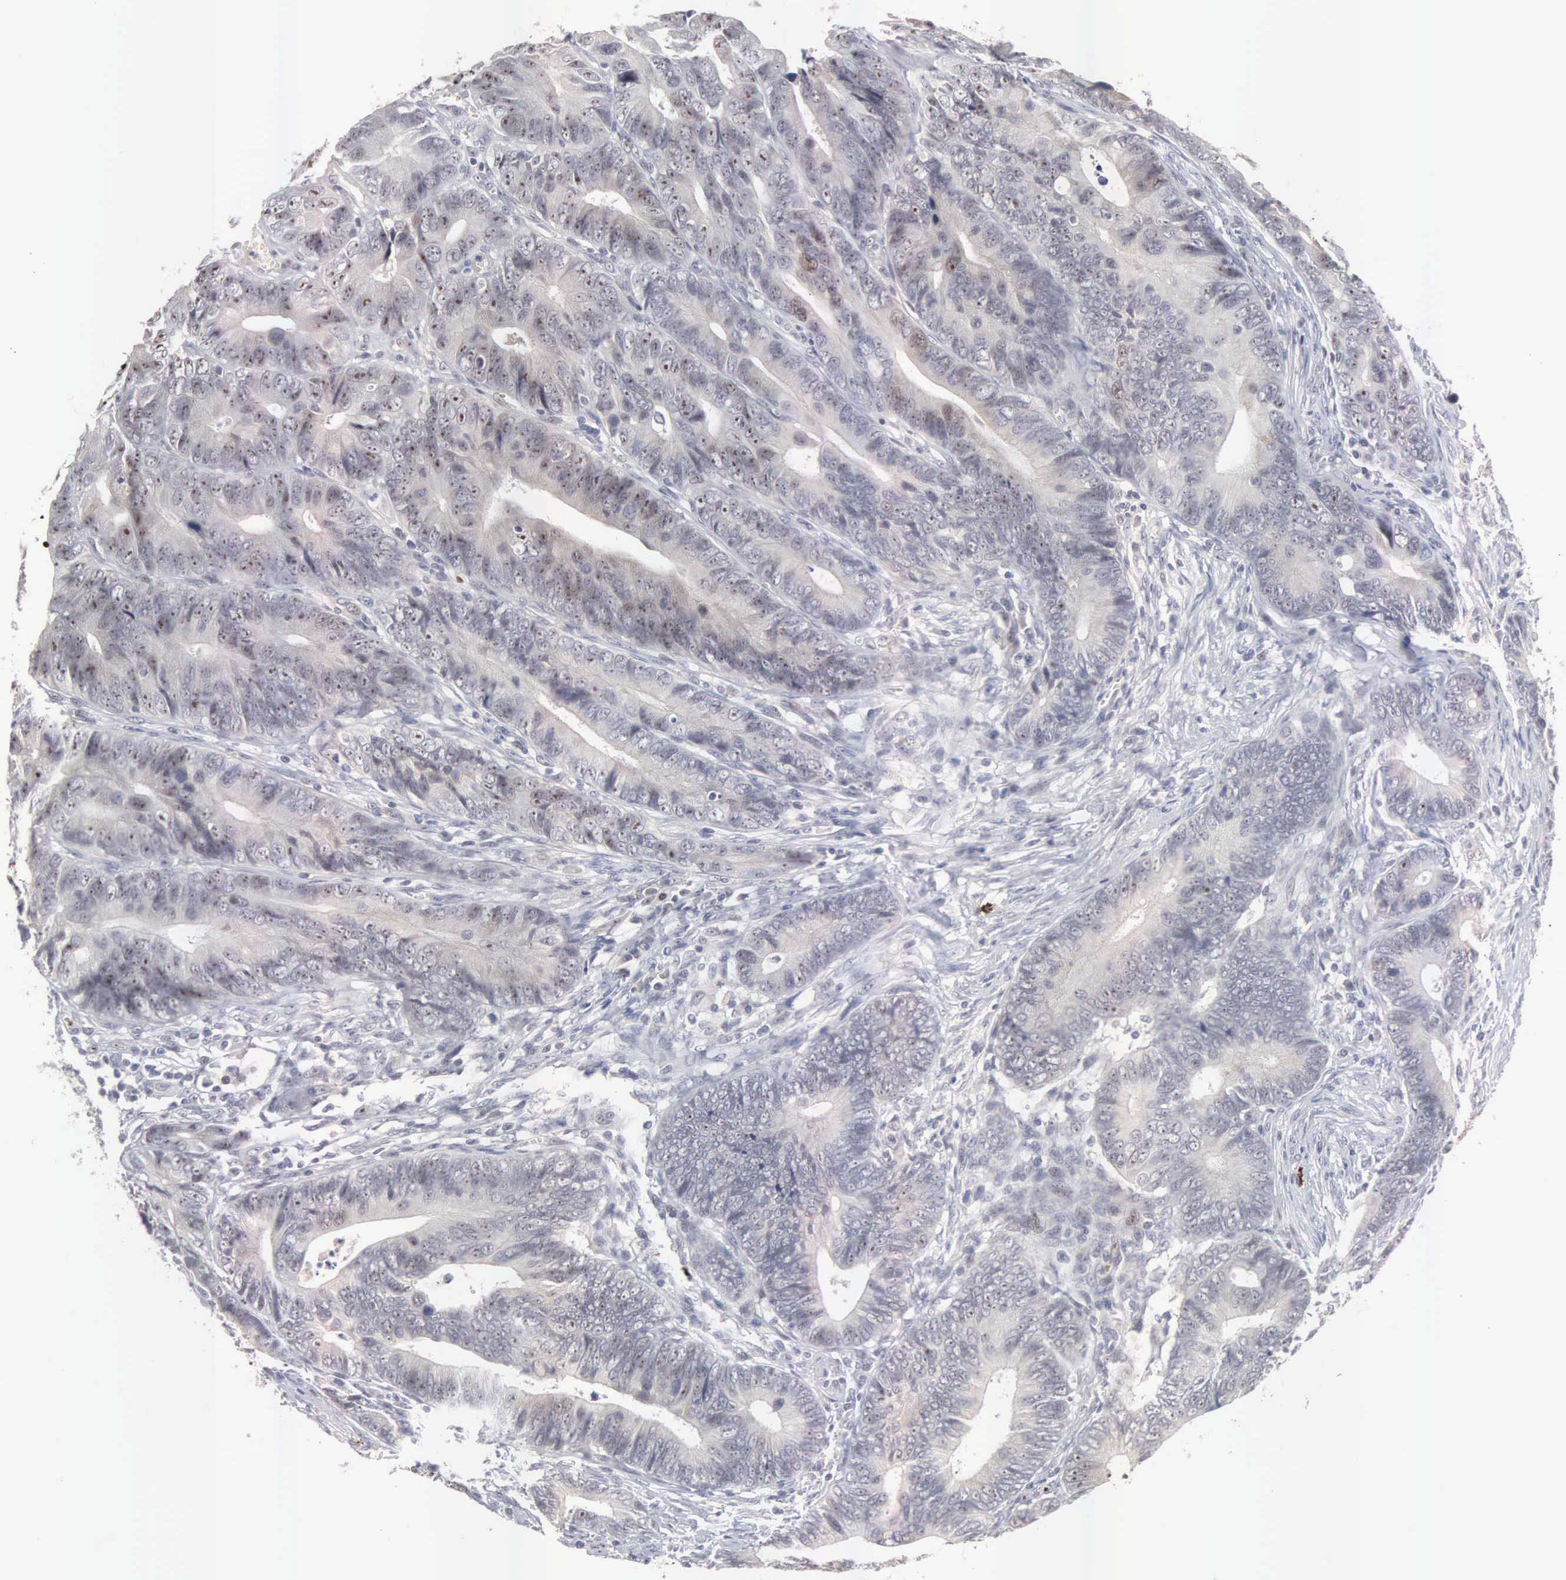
{"staining": {"intensity": "moderate", "quantity": "25%-75%", "location": "cytoplasmic/membranous"}, "tissue": "colorectal cancer", "cell_type": "Tumor cells", "image_type": "cancer", "snomed": [{"axis": "morphology", "description": "Adenocarcinoma, NOS"}, {"axis": "topography", "description": "Colon"}], "caption": "Protein expression analysis of human adenocarcinoma (colorectal) reveals moderate cytoplasmic/membranous expression in approximately 25%-75% of tumor cells.", "gene": "ACOT4", "patient": {"sex": "female", "age": 78}}